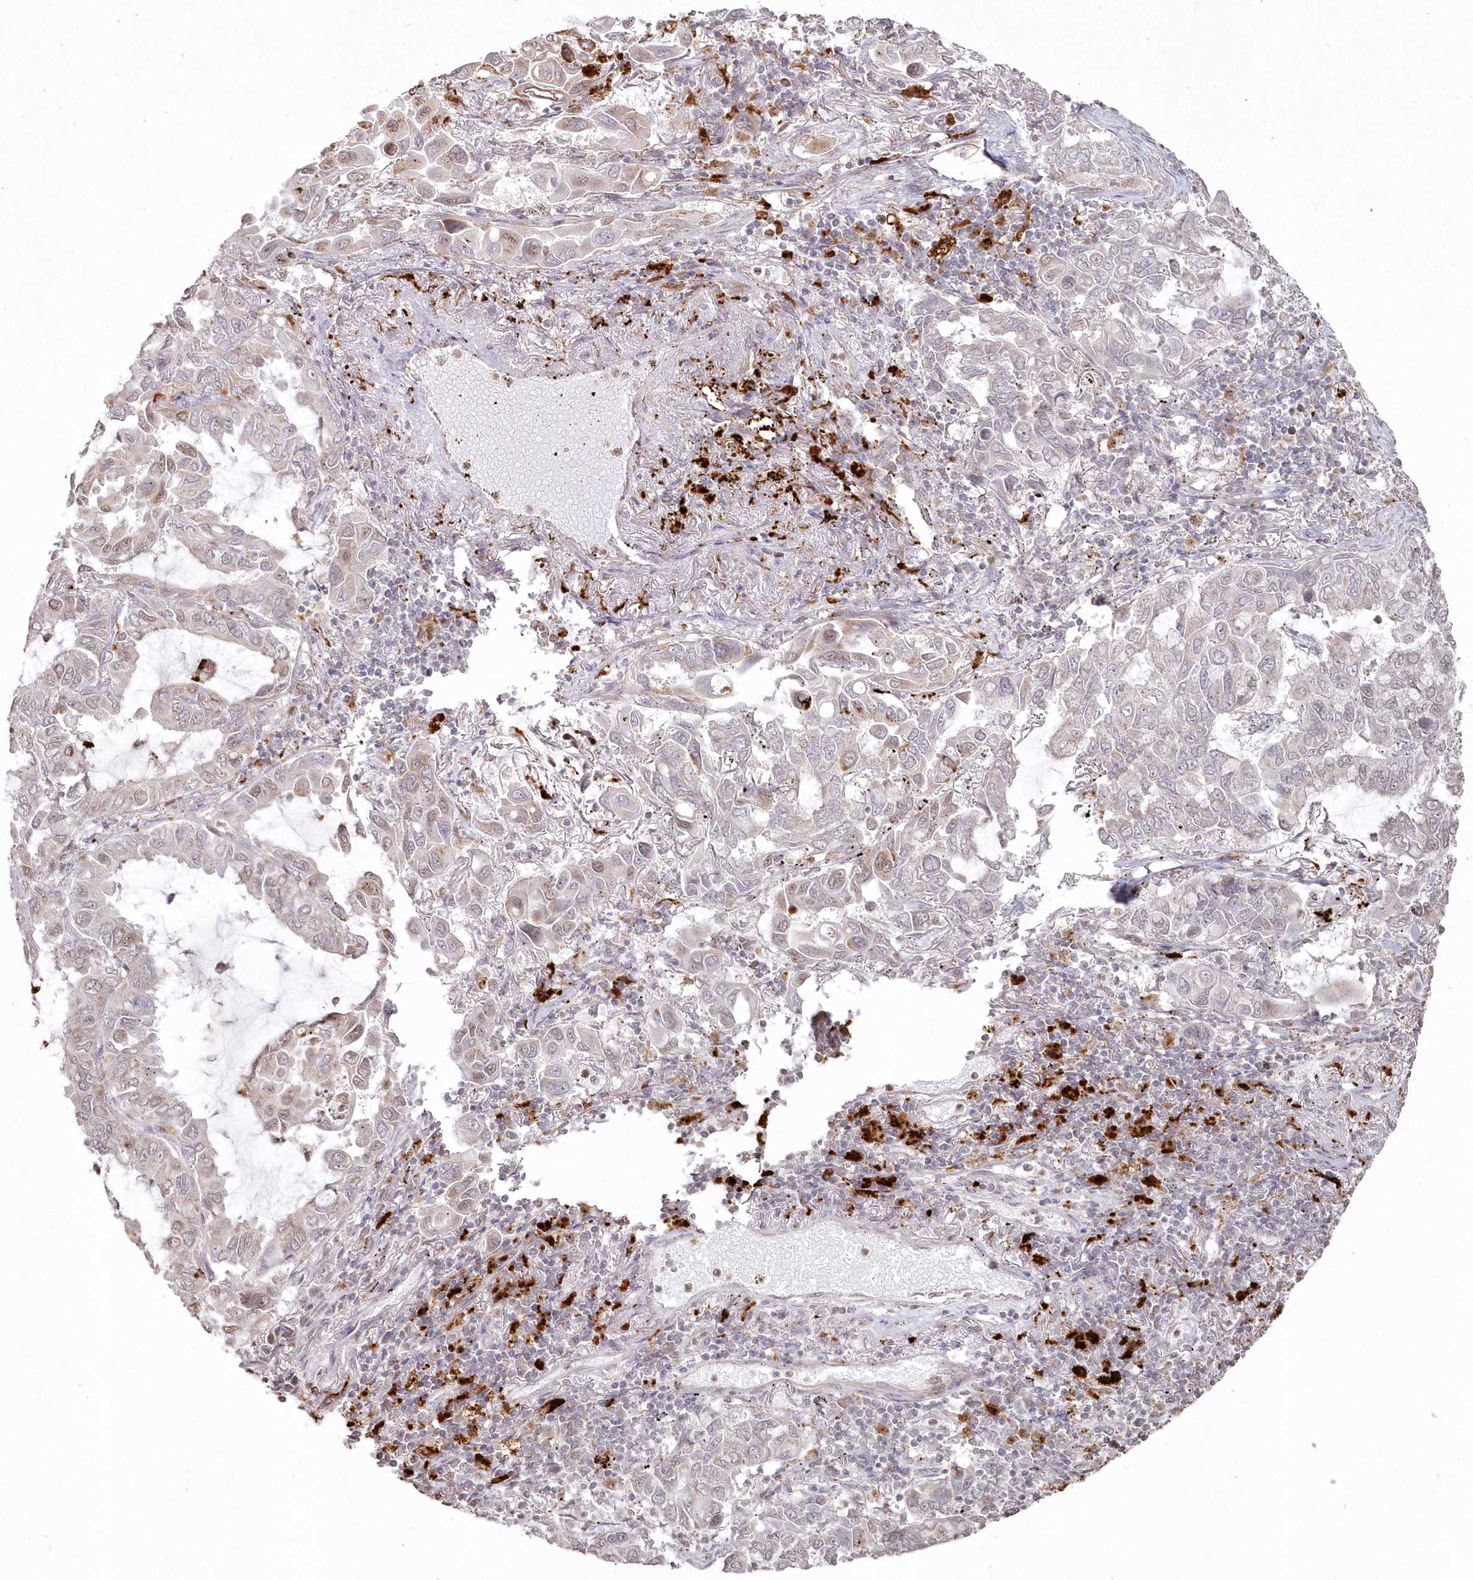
{"staining": {"intensity": "weak", "quantity": "<25%", "location": "nuclear"}, "tissue": "lung cancer", "cell_type": "Tumor cells", "image_type": "cancer", "snomed": [{"axis": "morphology", "description": "Adenocarcinoma, NOS"}, {"axis": "topography", "description": "Lung"}], "caption": "The micrograph demonstrates no staining of tumor cells in adenocarcinoma (lung).", "gene": "ARSB", "patient": {"sex": "male", "age": 64}}